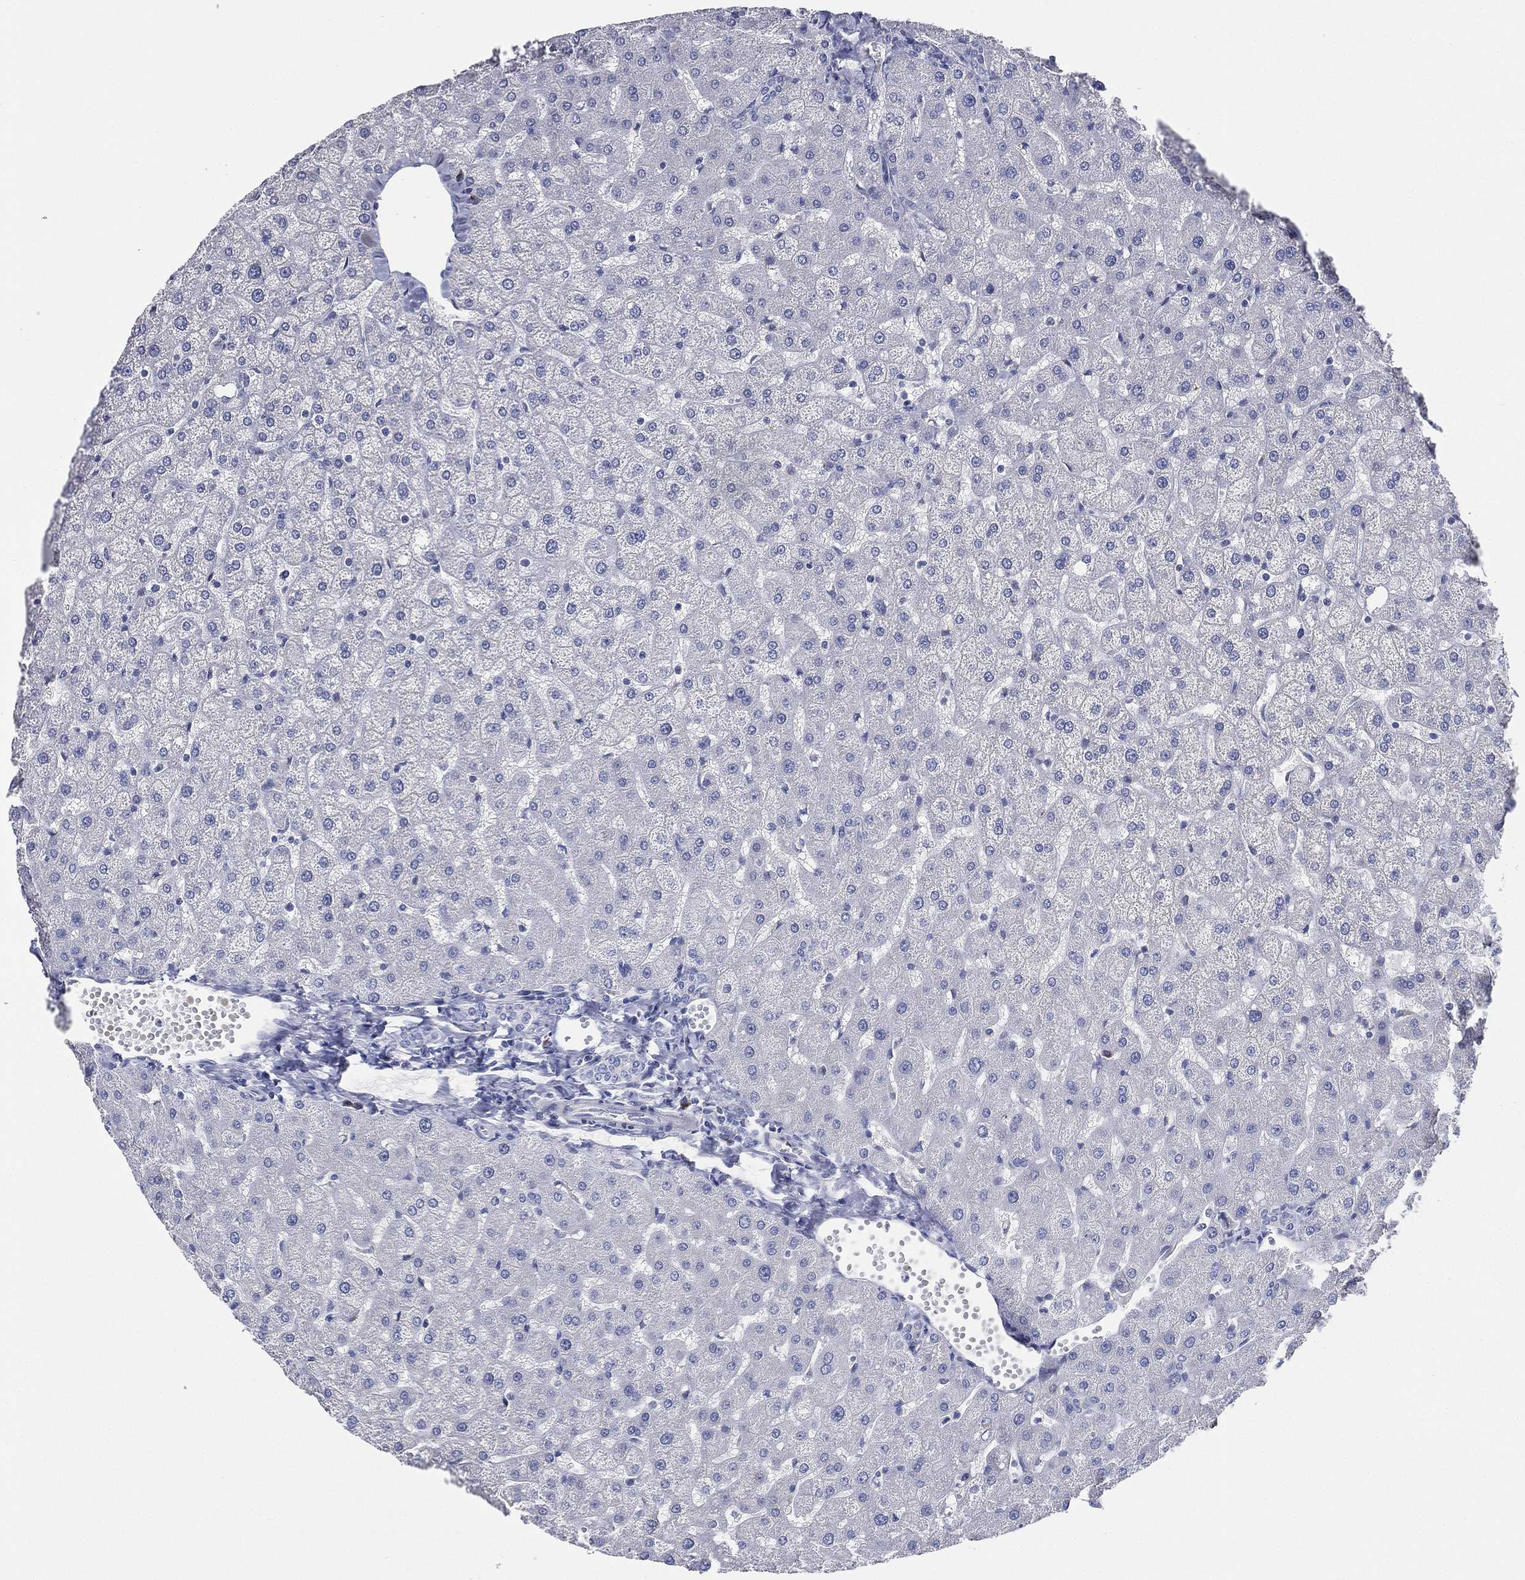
{"staining": {"intensity": "negative", "quantity": "none", "location": "none"}, "tissue": "liver", "cell_type": "Cholangiocytes", "image_type": "normal", "snomed": [{"axis": "morphology", "description": "Normal tissue, NOS"}, {"axis": "topography", "description": "Liver"}], "caption": "The image displays no staining of cholangiocytes in normal liver.", "gene": "ATP8A2", "patient": {"sex": "female", "age": 50}}